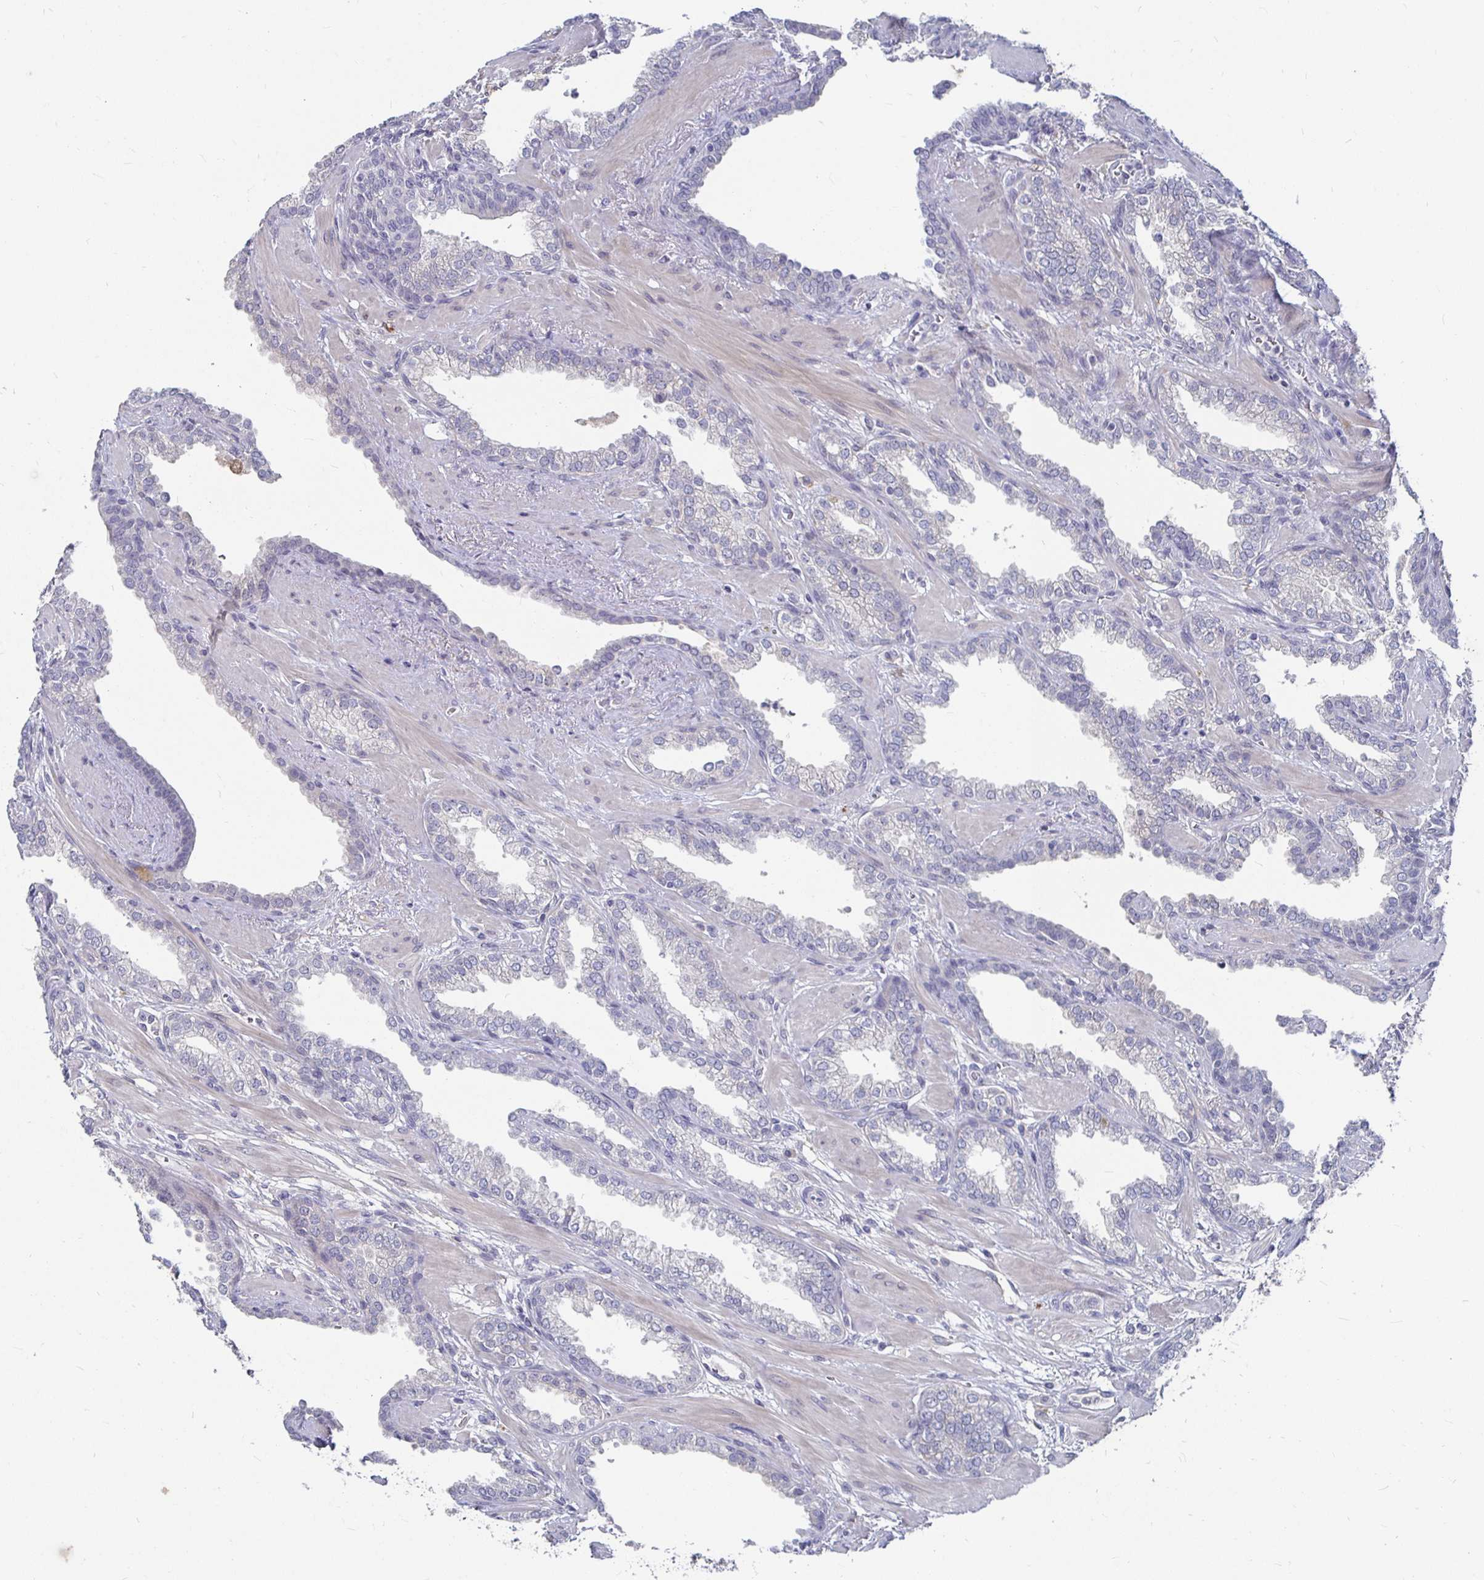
{"staining": {"intensity": "negative", "quantity": "none", "location": "none"}, "tissue": "prostate cancer", "cell_type": "Tumor cells", "image_type": "cancer", "snomed": [{"axis": "morphology", "description": "Adenocarcinoma, High grade"}, {"axis": "topography", "description": "Prostate"}], "caption": "Immunohistochemistry micrograph of neoplastic tissue: prostate high-grade adenocarcinoma stained with DAB exhibits no significant protein expression in tumor cells.", "gene": "RNF144B", "patient": {"sex": "male", "age": 60}}